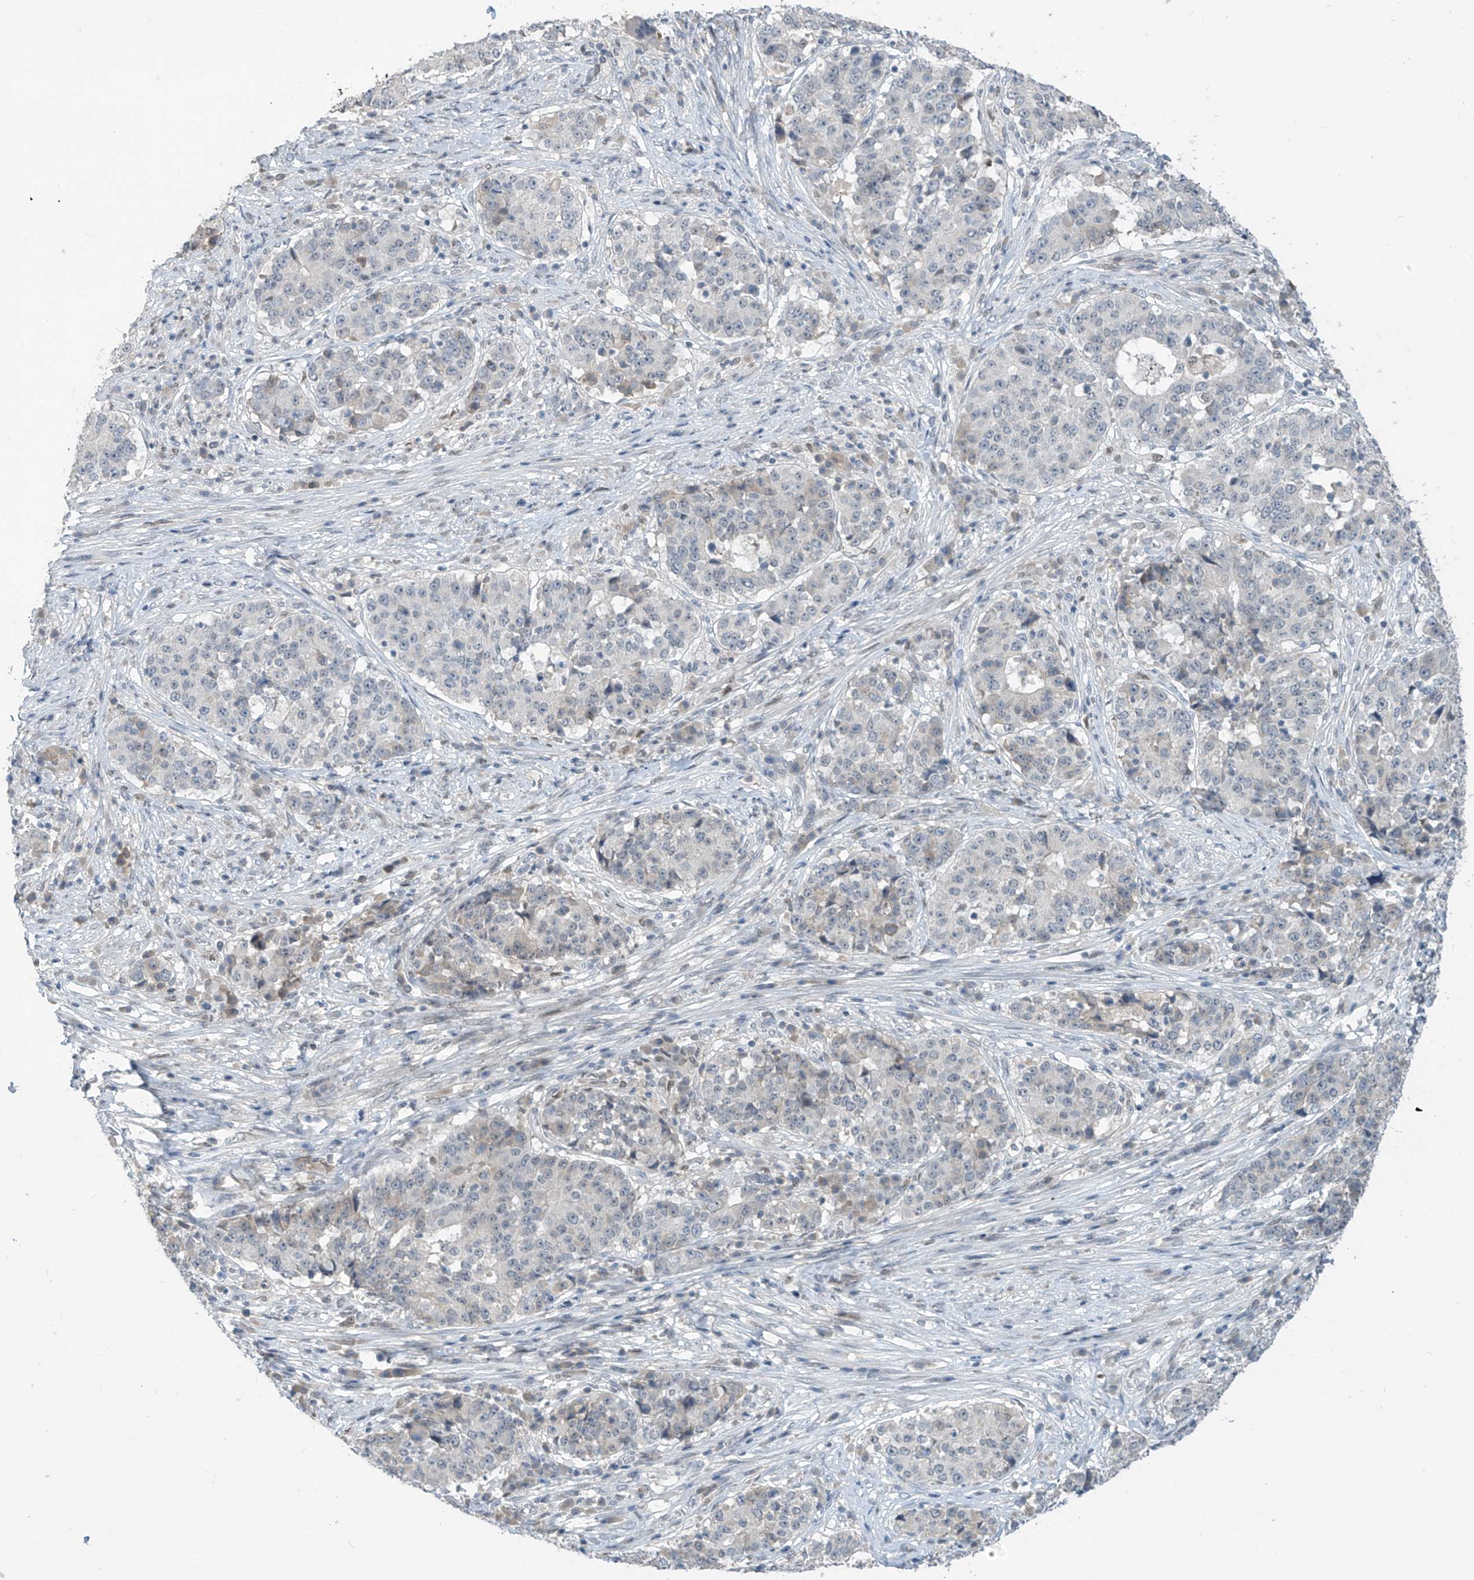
{"staining": {"intensity": "negative", "quantity": "none", "location": "none"}, "tissue": "stomach cancer", "cell_type": "Tumor cells", "image_type": "cancer", "snomed": [{"axis": "morphology", "description": "Adenocarcinoma, NOS"}, {"axis": "topography", "description": "Stomach"}], "caption": "DAB immunohistochemical staining of stomach adenocarcinoma exhibits no significant staining in tumor cells.", "gene": "METAP1D", "patient": {"sex": "male", "age": 59}}